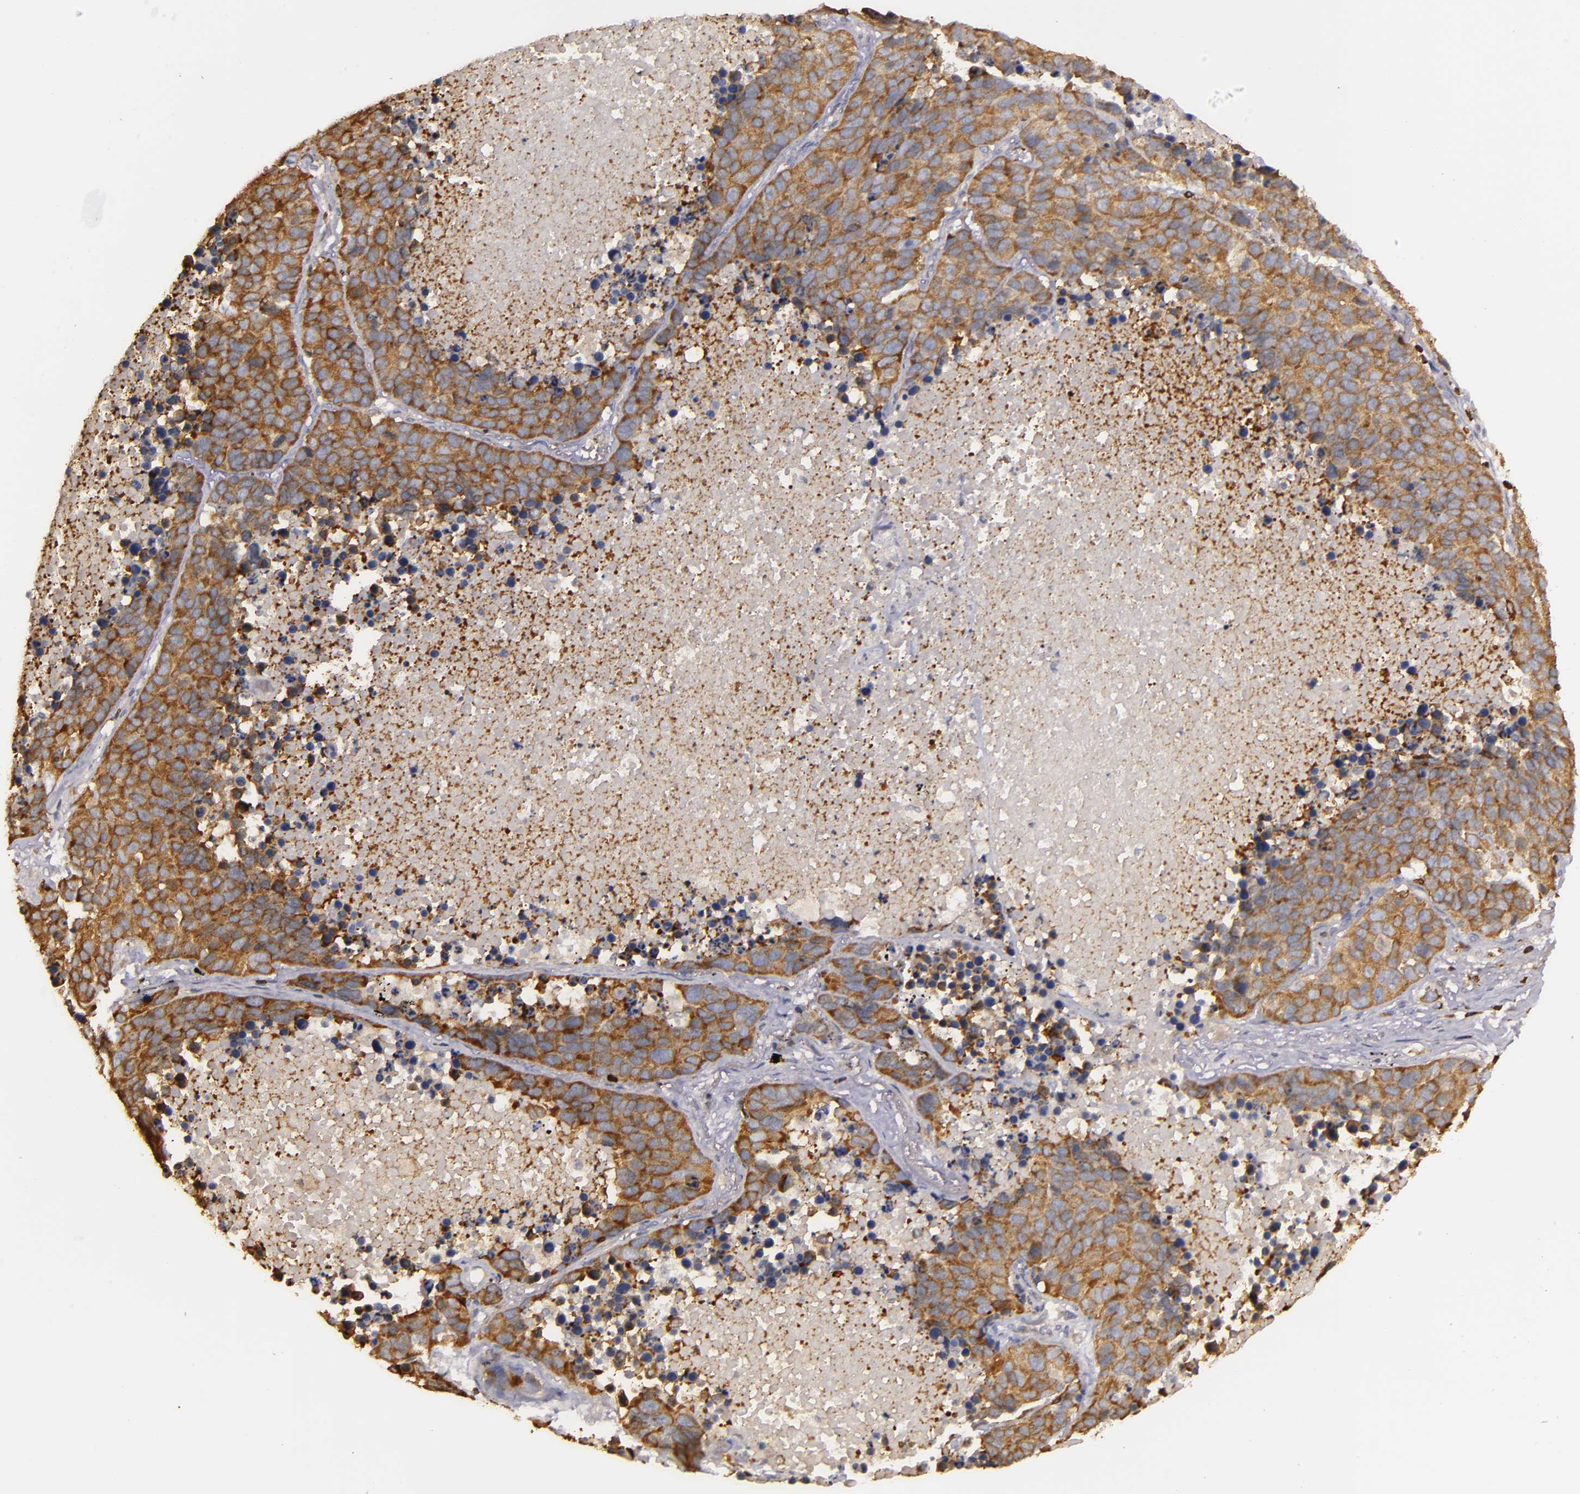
{"staining": {"intensity": "strong", "quantity": ">75%", "location": "cytoplasmic/membranous"}, "tissue": "lung cancer", "cell_type": "Tumor cells", "image_type": "cancer", "snomed": [{"axis": "morphology", "description": "Carcinoid, malignant, NOS"}, {"axis": "topography", "description": "Lung"}], "caption": "High-power microscopy captured an IHC histopathology image of lung cancer, revealing strong cytoplasmic/membranous positivity in approximately >75% of tumor cells.", "gene": "SLC9A3R1", "patient": {"sex": "male", "age": 60}}